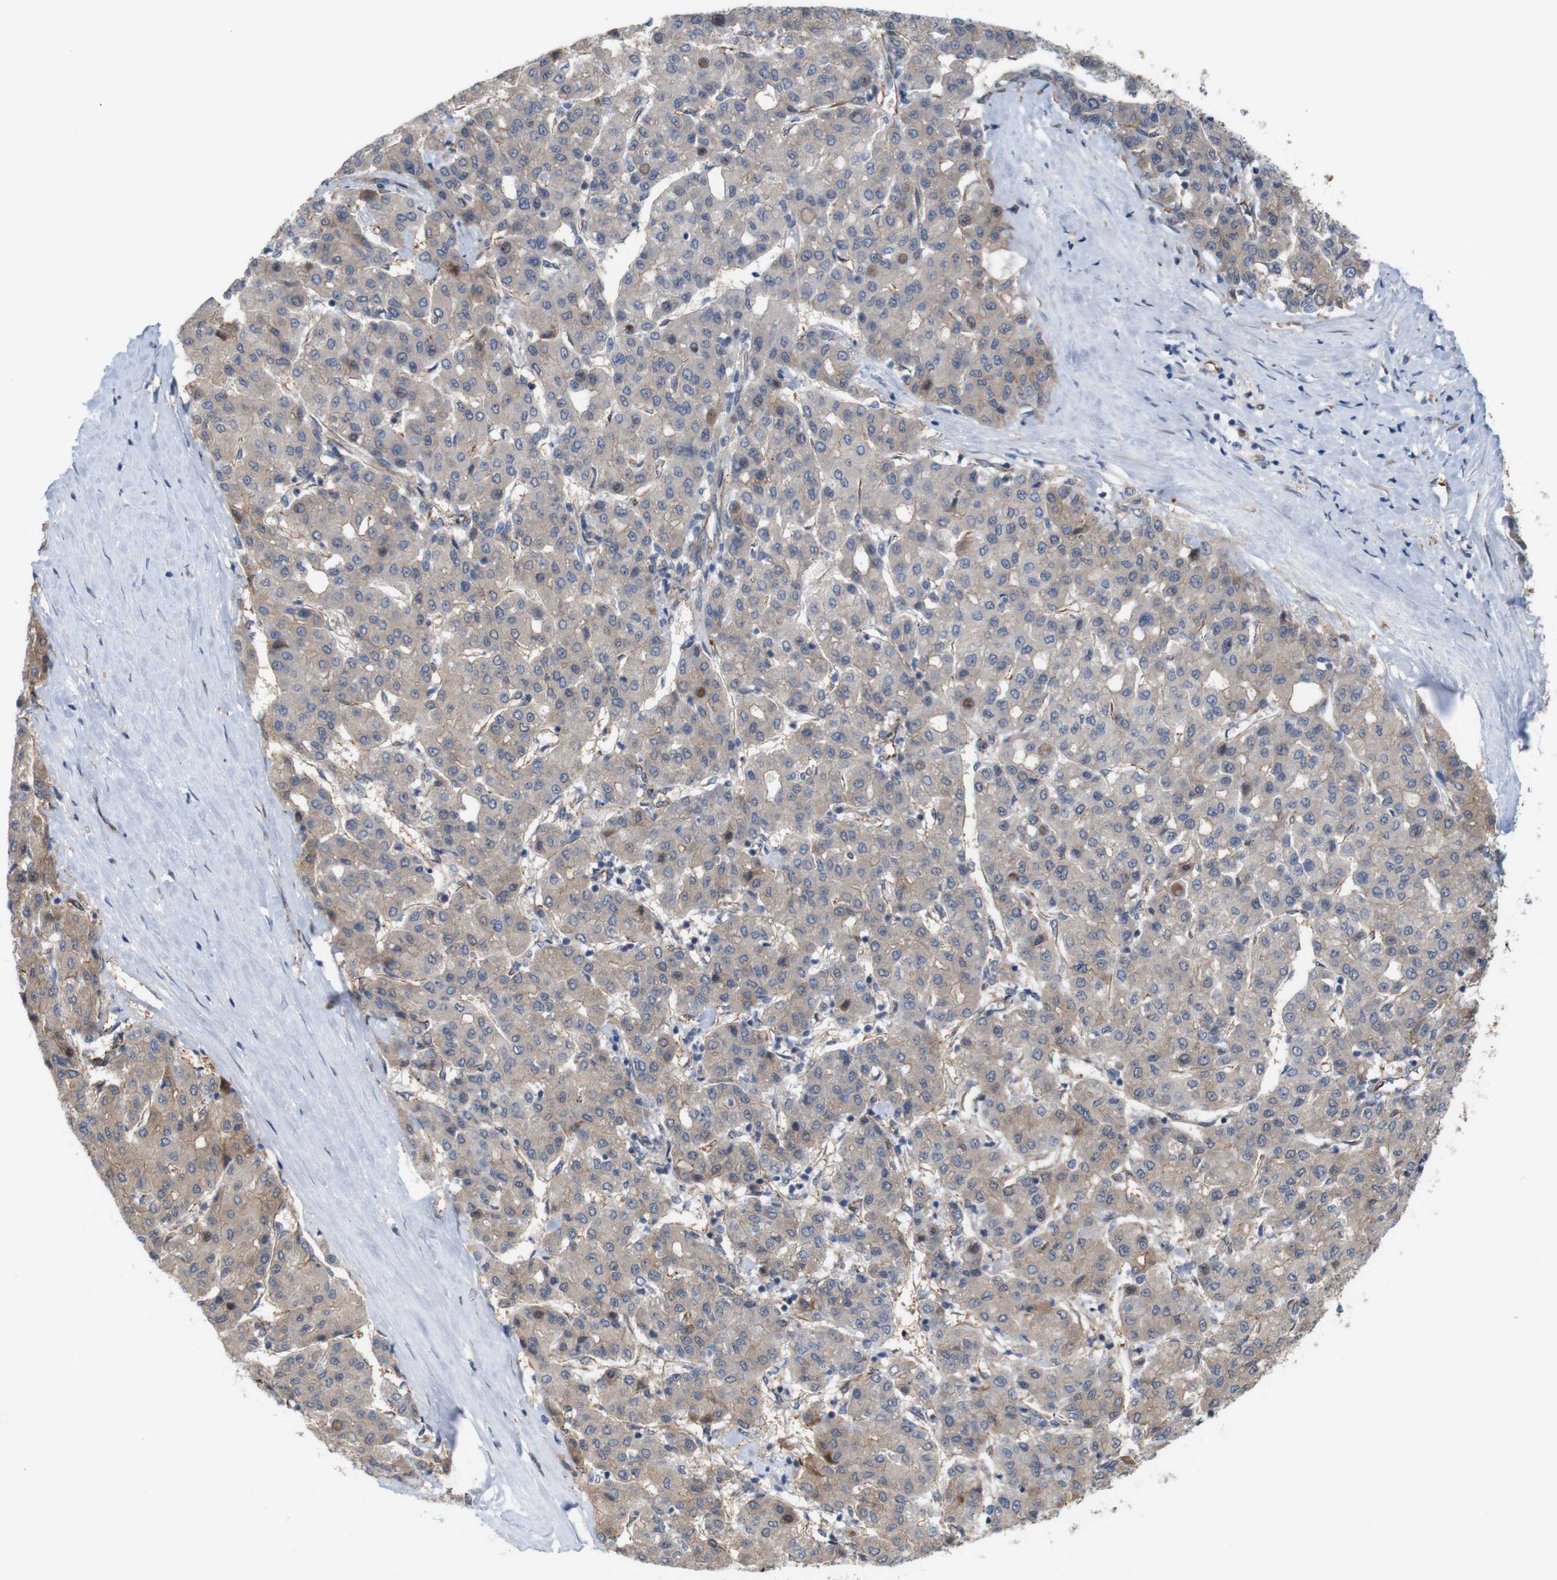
{"staining": {"intensity": "weak", "quantity": "25%-75%", "location": "cytoplasmic/membranous"}, "tissue": "liver cancer", "cell_type": "Tumor cells", "image_type": "cancer", "snomed": [{"axis": "morphology", "description": "Carcinoma, Hepatocellular, NOS"}, {"axis": "topography", "description": "Liver"}], "caption": "Liver hepatocellular carcinoma stained for a protein displays weak cytoplasmic/membranous positivity in tumor cells. (DAB (3,3'-diaminobenzidine) = brown stain, brightfield microscopy at high magnification).", "gene": "JPH1", "patient": {"sex": "male", "age": 65}}